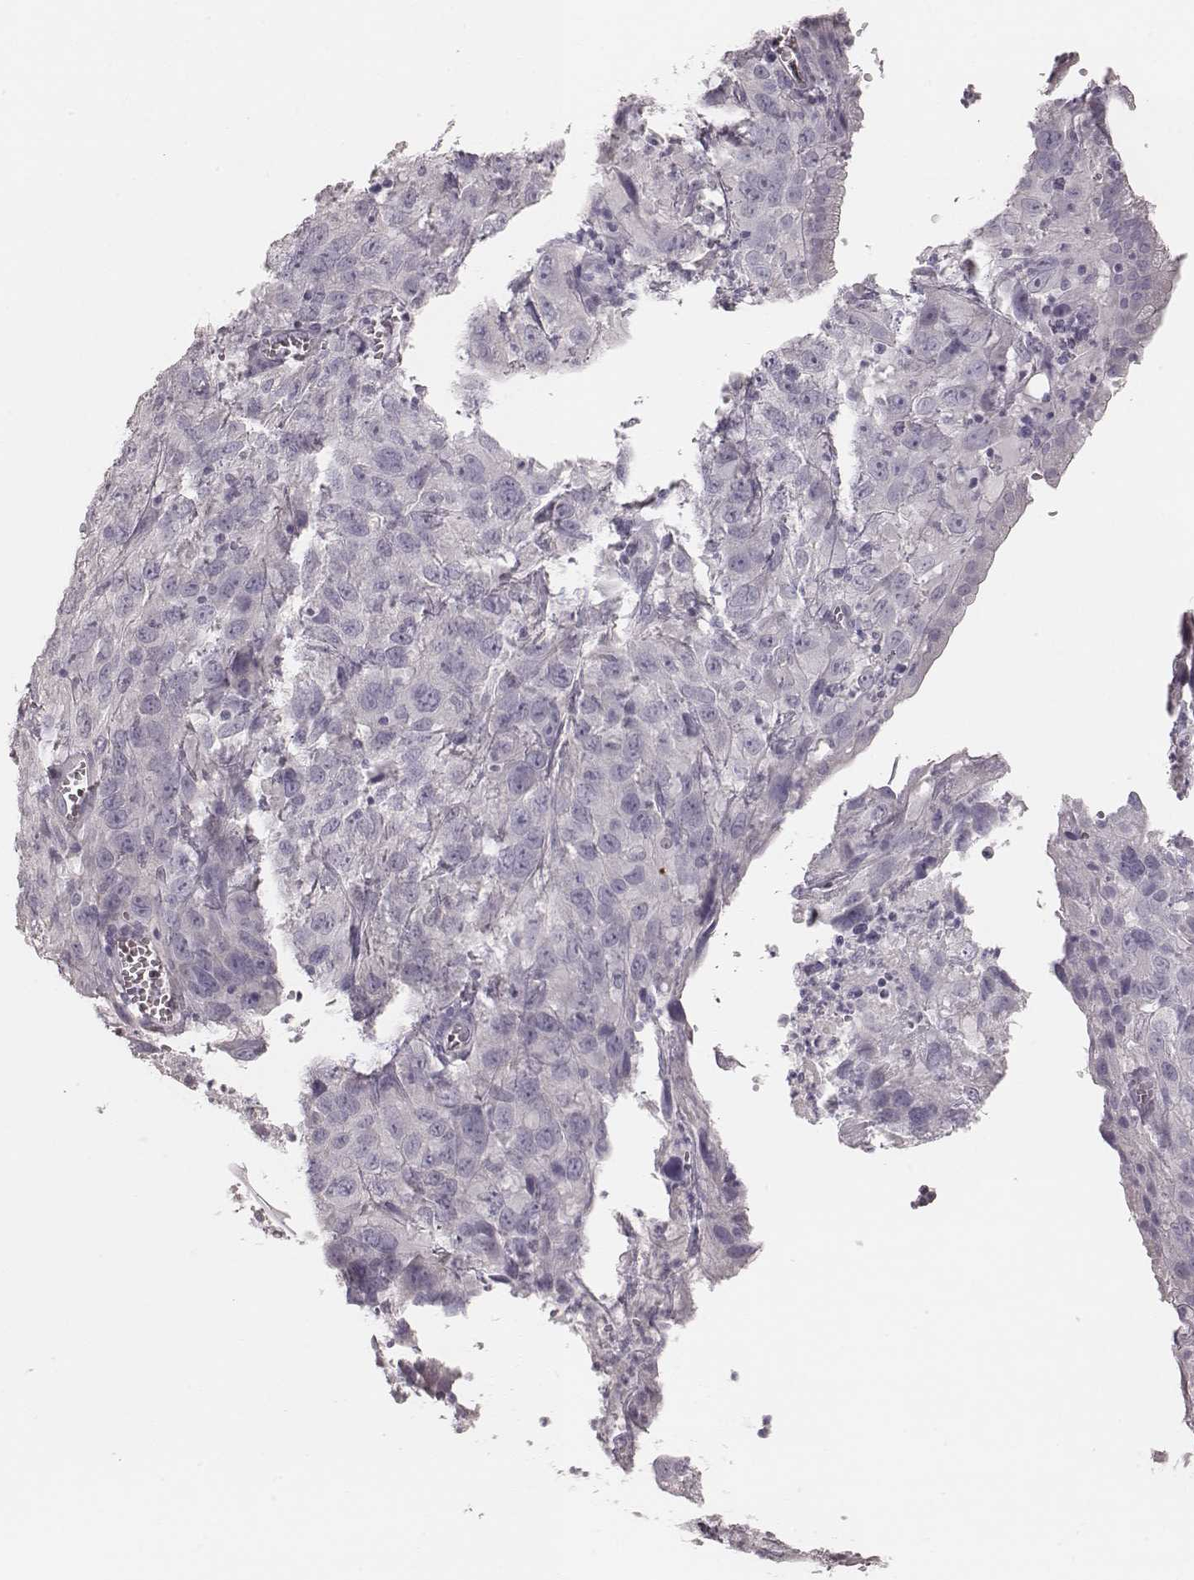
{"staining": {"intensity": "negative", "quantity": "none", "location": "none"}, "tissue": "cervical cancer", "cell_type": "Tumor cells", "image_type": "cancer", "snomed": [{"axis": "morphology", "description": "Squamous cell carcinoma, NOS"}, {"axis": "topography", "description": "Cervix"}], "caption": "Immunohistochemistry (IHC) photomicrograph of neoplastic tissue: human cervical squamous cell carcinoma stained with DAB (3,3'-diaminobenzidine) shows no significant protein staining in tumor cells.", "gene": "ZP4", "patient": {"sex": "female", "age": 32}}